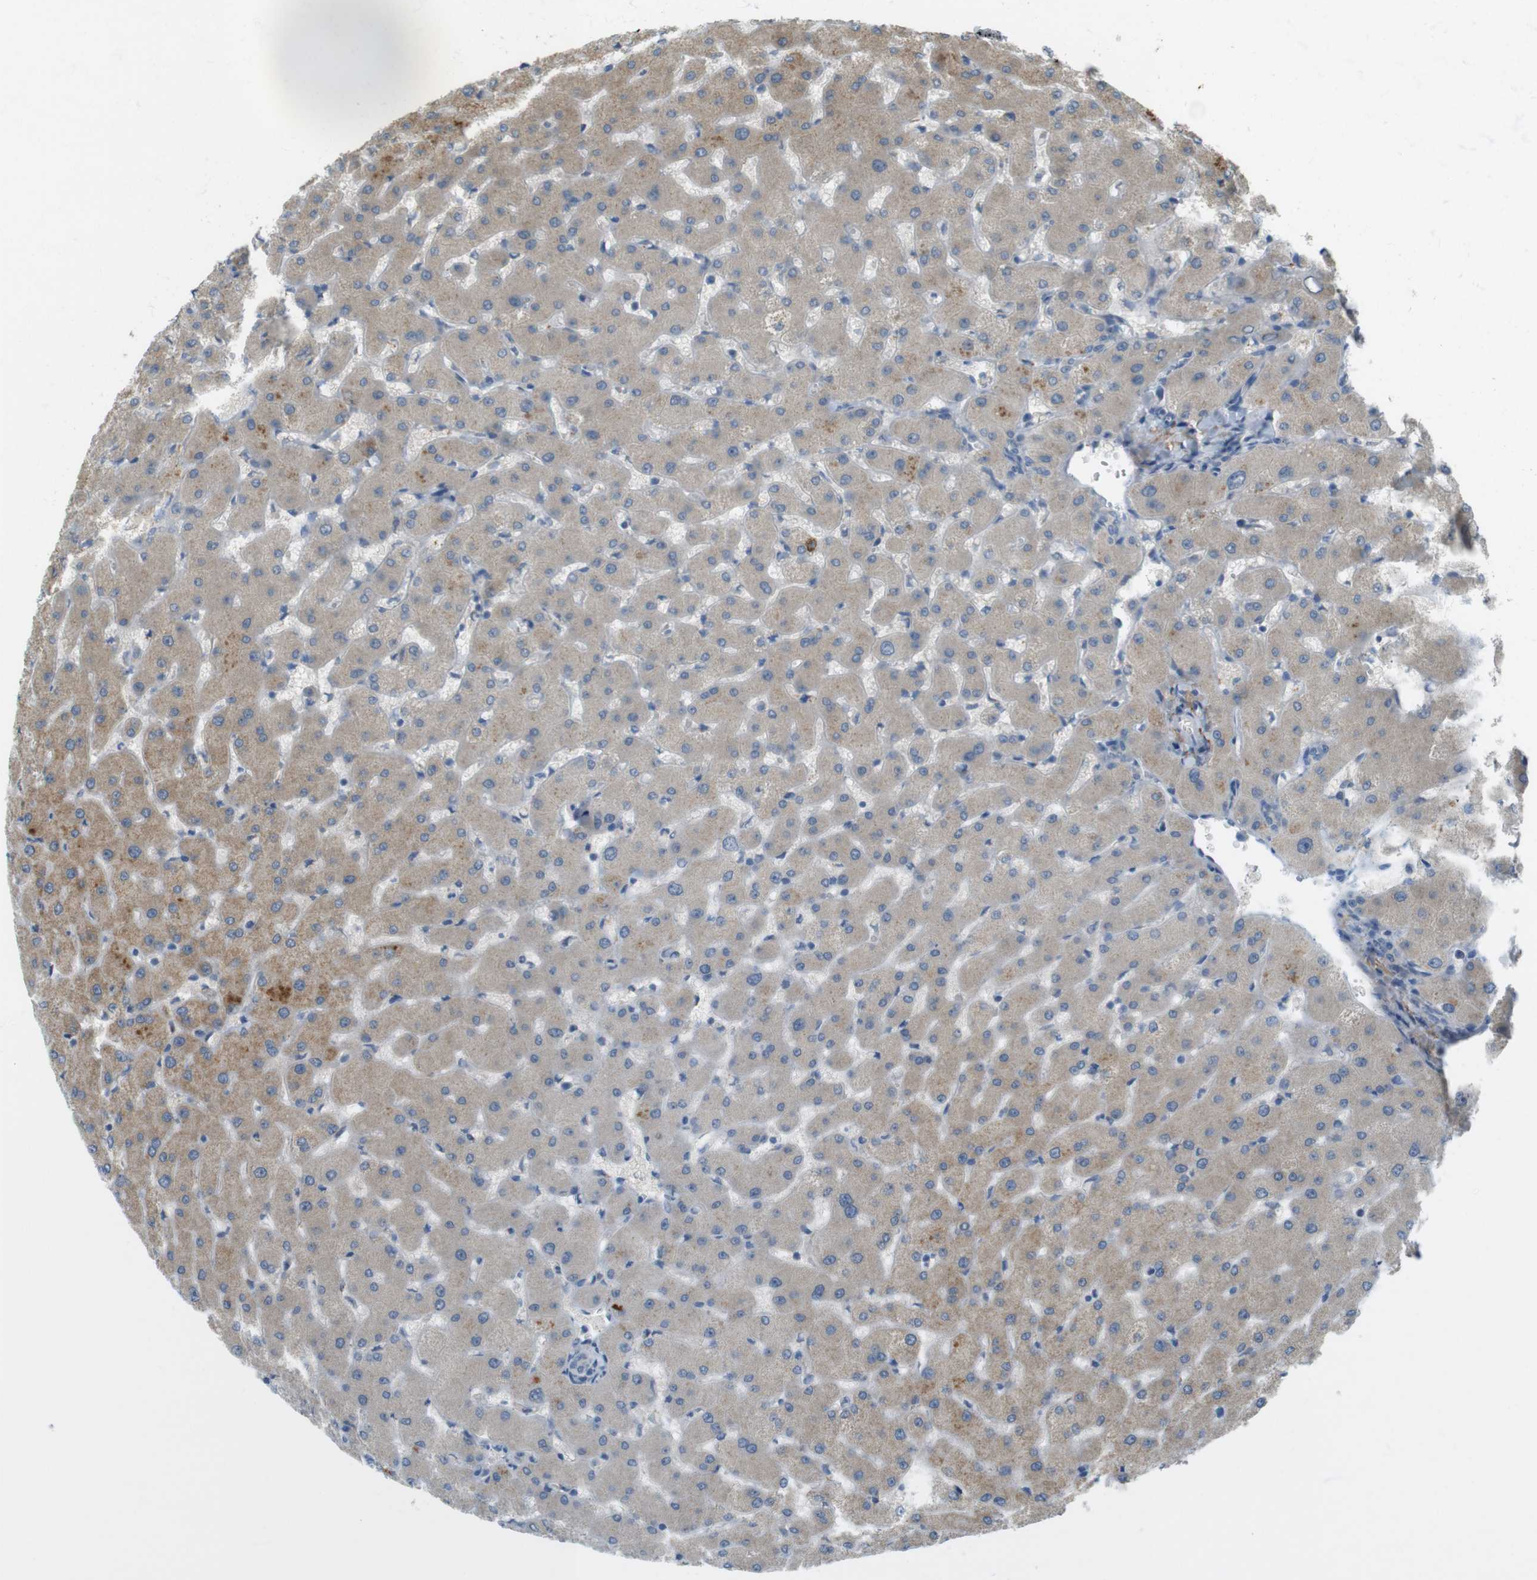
{"staining": {"intensity": "weak", "quantity": ">75%", "location": "cytoplasmic/membranous"}, "tissue": "liver", "cell_type": "Cholangiocytes", "image_type": "normal", "snomed": [{"axis": "morphology", "description": "Normal tissue, NOS"}, {"axis": "topography", "description": "Liver"}], "caption": "Protein analysis of normal liver reveals weak cytoplasmic/membranous expression in about >75% of cholangiocytes.", "gene": "UGT8", "patient": {"sex": "female", "age": 63}}